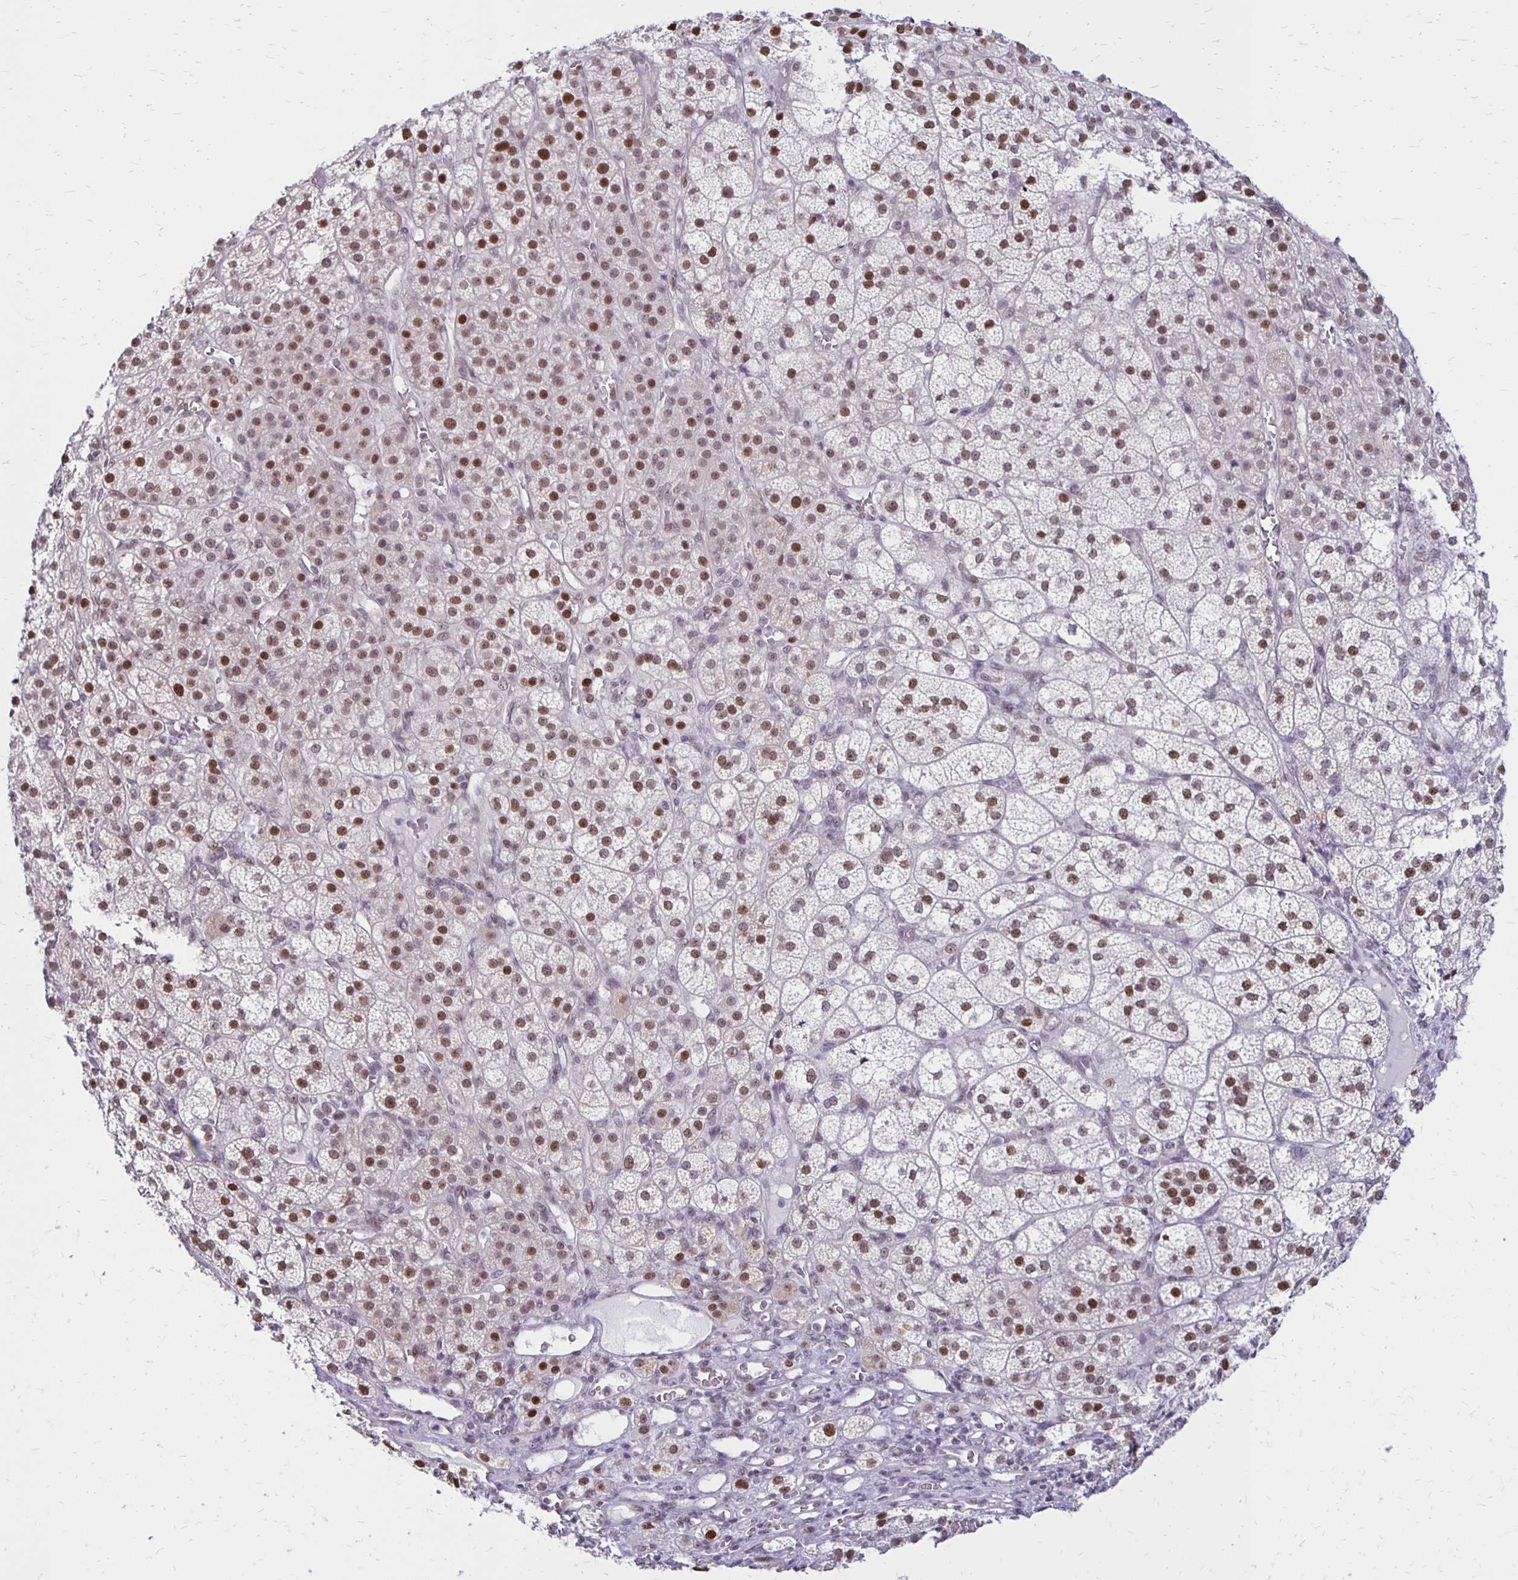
{"staining": {"intensity": "moderate", "quantity": ">75%", "location": "nuclear"}, "tissue": "adrenal gland", "cell_type": "Glandular cells", "image_type": "normal", "snomed": [{"axis": "morphology", "description": "Normal tissue, NOS"}, {"axis": "topography", "description": "Adrenal gland"}], "caption": "An immunohistochemistry image of unremarkable tissue is shown. Protein staining in brown shows moderate nuclear positivity in adrenal gland within glandular cells. The staining was performed using DAB (3,3'-diaminobenzidine) to visualize the protein expression in brown, while the nuclei were stained in blue with hematoxylin (Magnification: 20x).", "gene": "DDB2", "patient": {"sex": "female", "age": 60}}